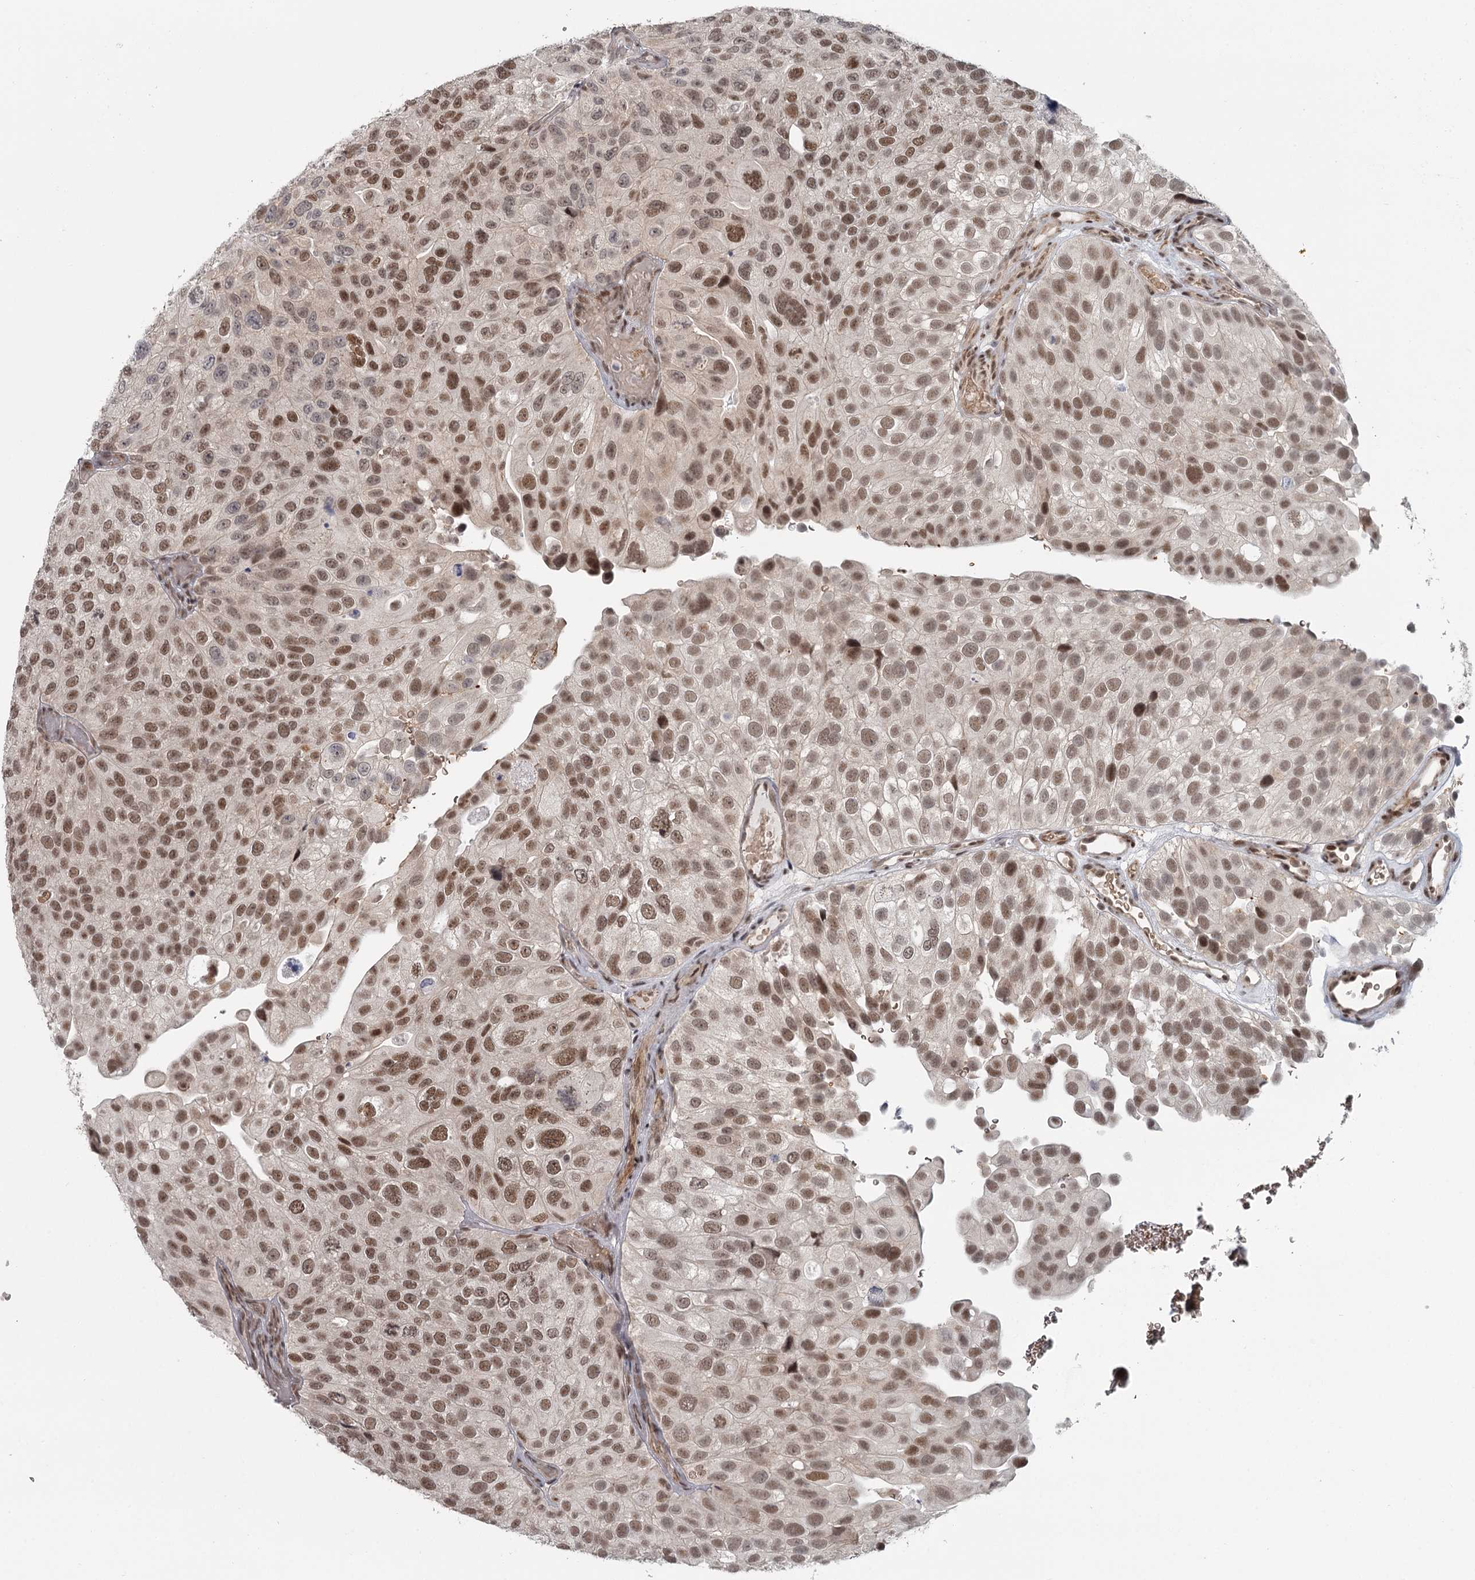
{"staining": {"intensity": "moderate", "quantity": ">75%", "location": "nuclear"}, "tissue": "urothelial cancer", "cell_type": "Tumor cells", "image_type": "cancer", "snomed": [{"axis": "morphology", "description": "Urothelial carcinoma, Low grade"}, {"axis": "topography", "description": "Urinary bladder"}], "caption": "Protein expression analysis of urothelial cancer shows moderate nuclear expression in approximately >75% of tumor cells.", "gene": "FAM13C", "patient": {"sex": "male", "age": 78}}